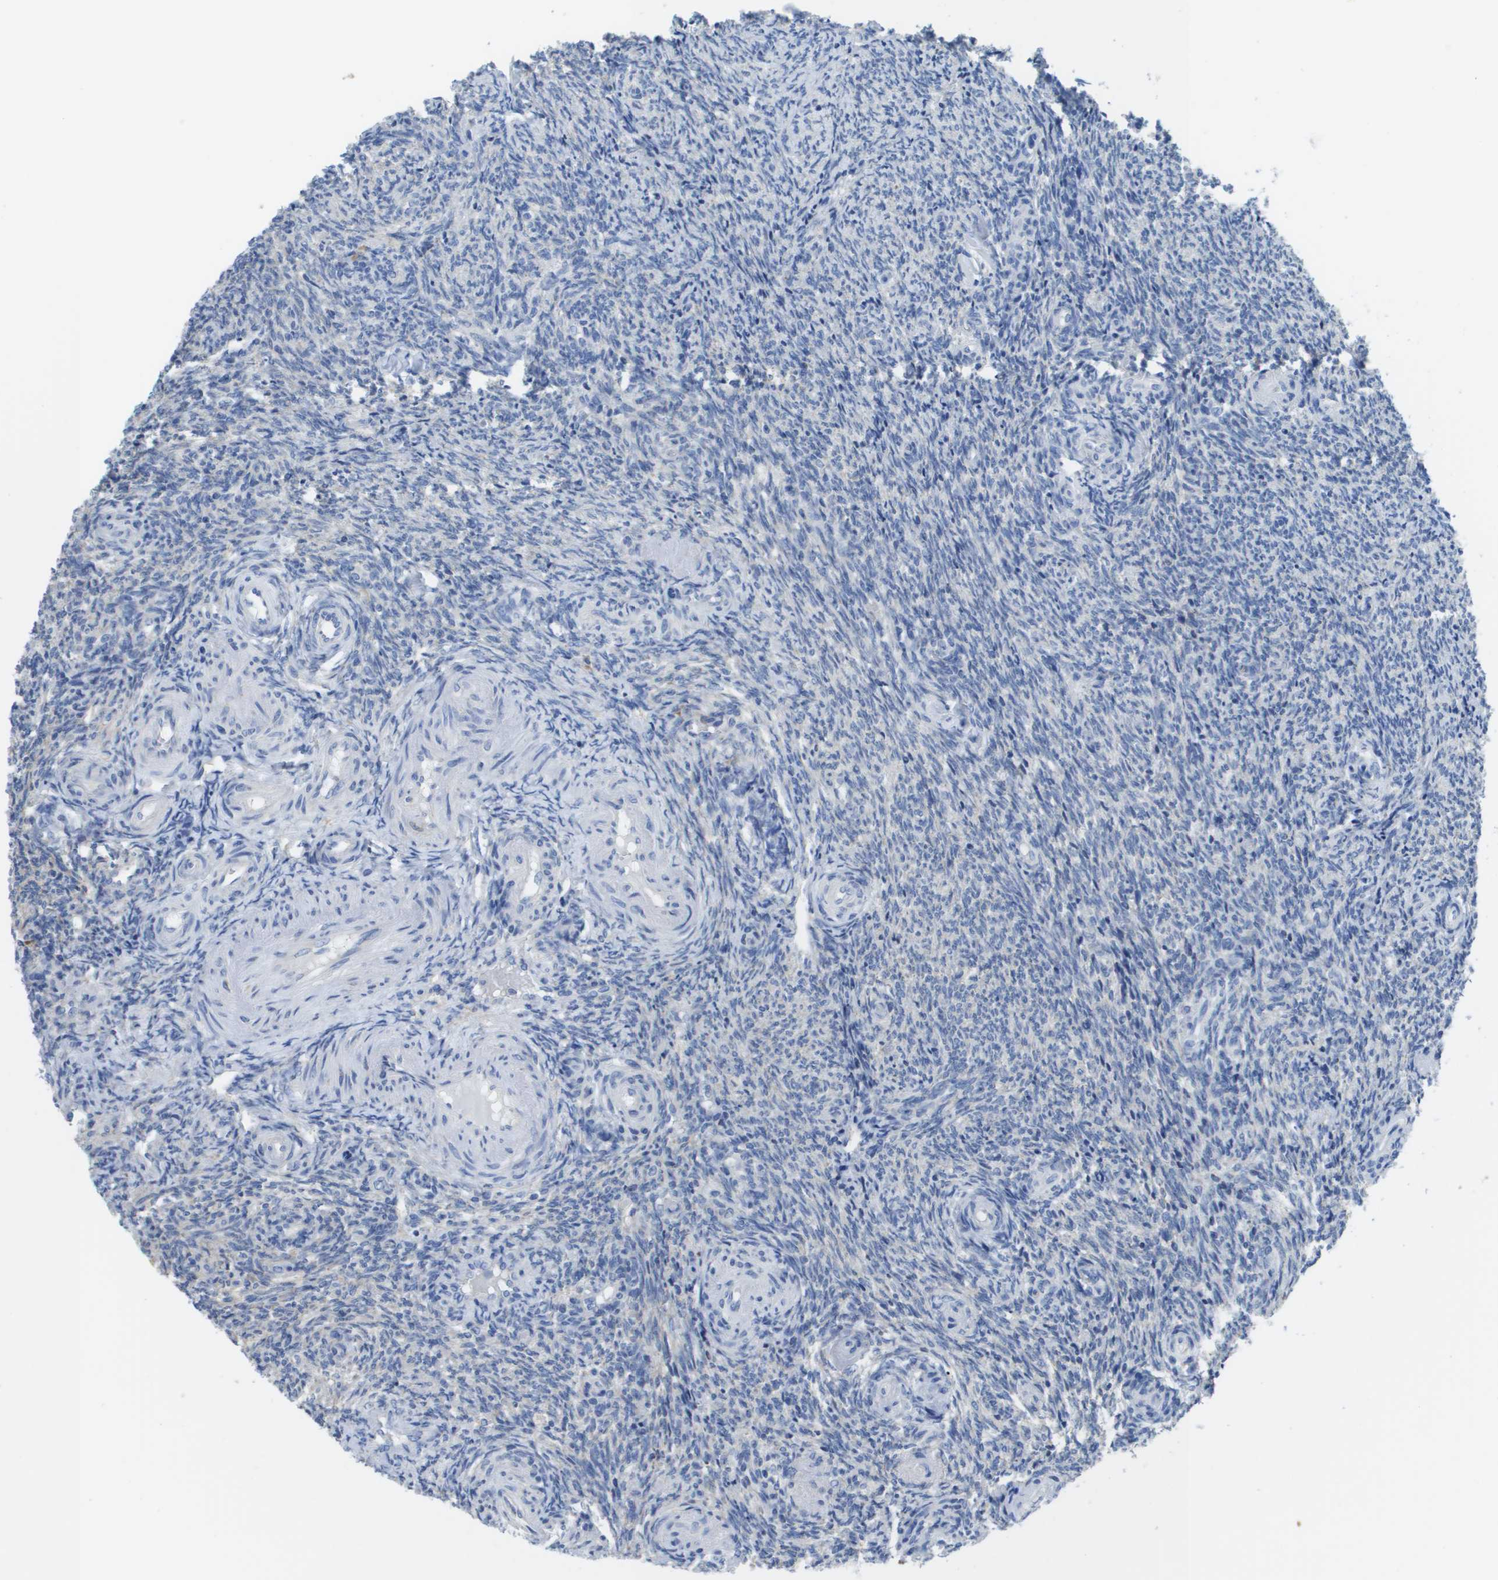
{"staining": {"intensity": "negative", "quantity": "none", "location": "none"}, "tissue": "ovary", "cell_type": "Ovarian stroma cells", "image_type": "normal", "snomed": [{"axis": "morphology", "description": "Normal tissue, NOS"}, {"axis": "topography", "description": "Ovary"}], "caption": "Immunohistochemistry (IHC) of unremarkable human ovary reveals no expression in ovarian stroma cells. The staining was performed using DAB (3,3'-diaminobenzidine) to visualize the protein expression in brown, while the nuclei were stained in blue with hematoxylin (Magnification: 20x).", "gene": "SDR42E1", "patient": {"sex": "female", "age": 41}}